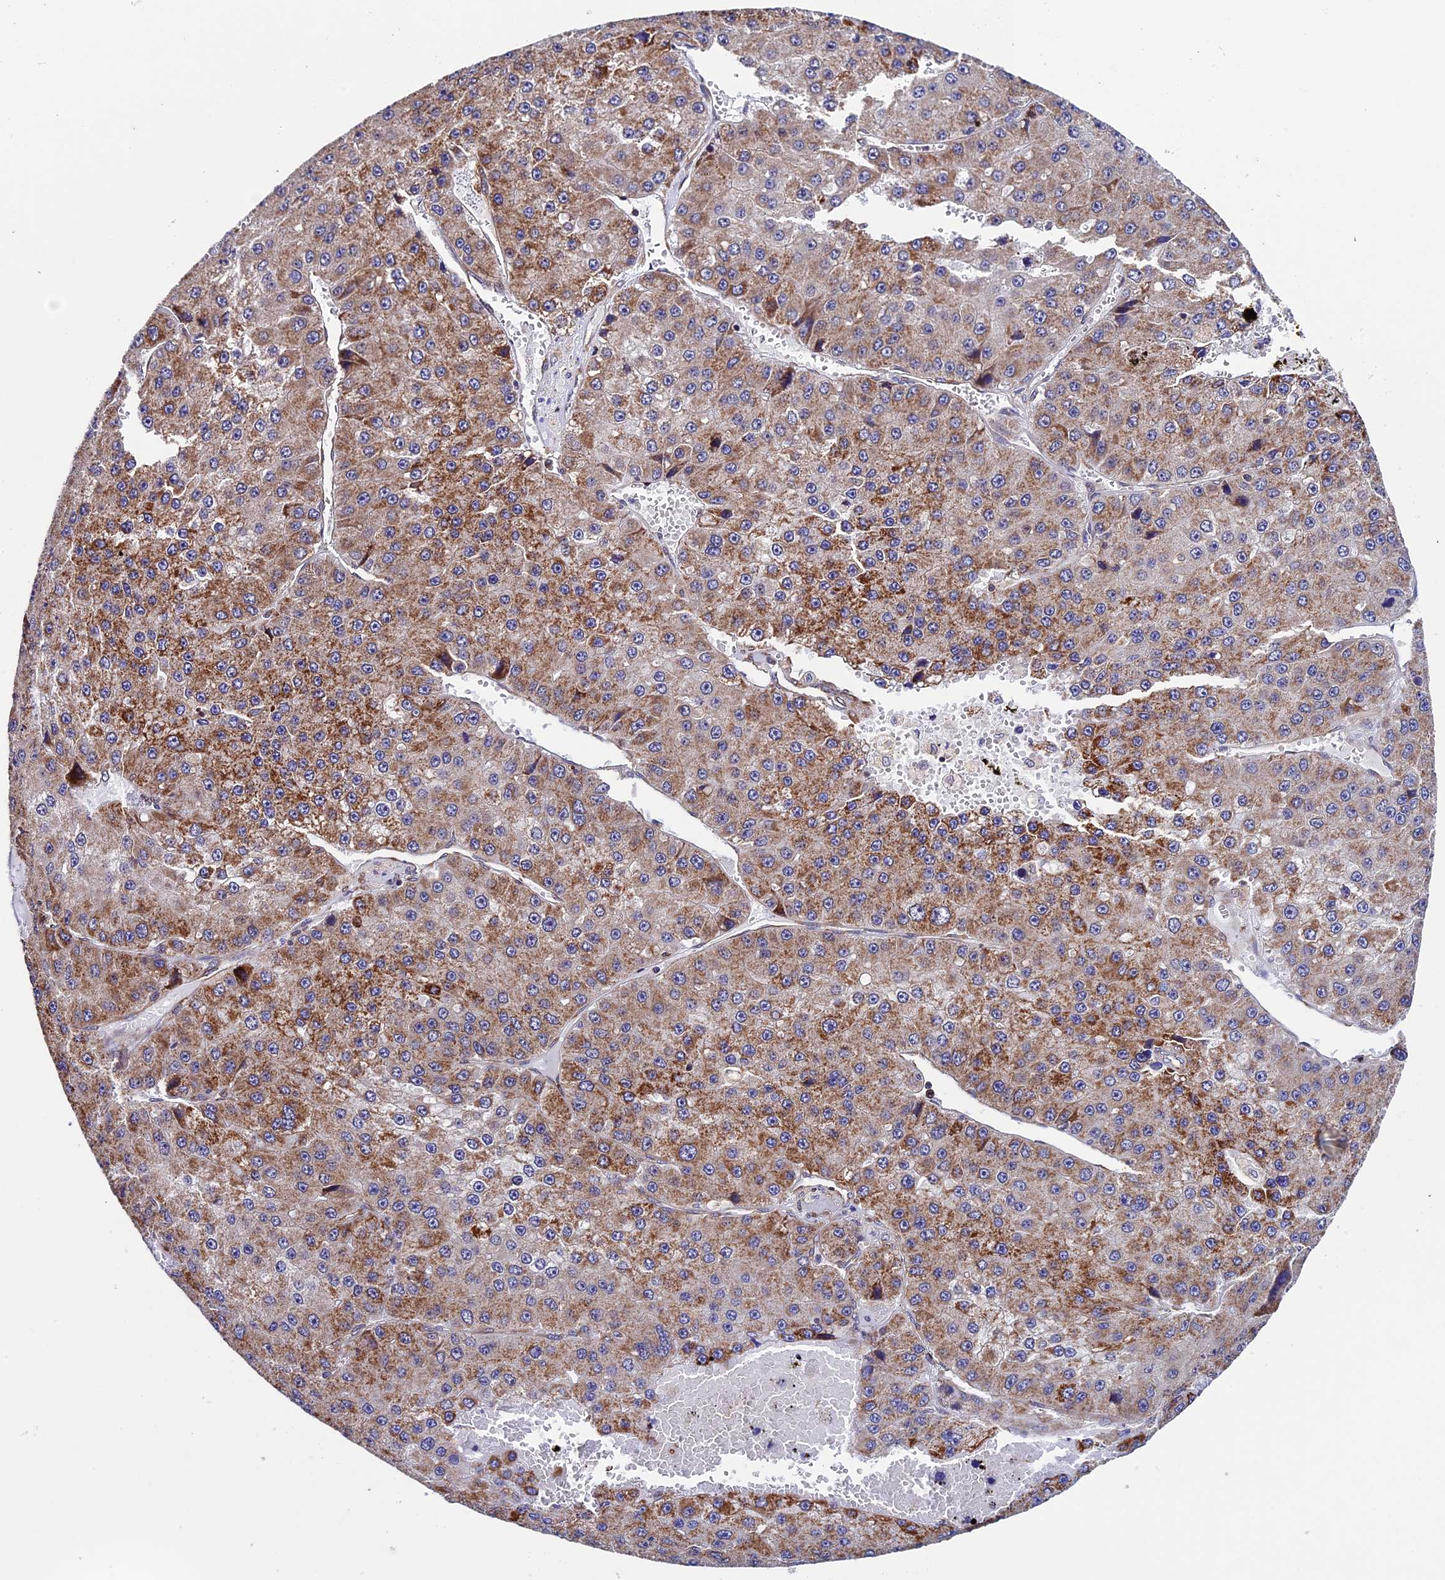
{"staining": {"intensity": "moderate", "quantity": ">75%", "location": "cytoplasmic/membranous"}, "tissue": "liver cancer", "cell_type": "Tumor cells", "image_type": "cancer", "snomed": [{"axis": "morphology", "description": "Carcinoma, Hepatocellular, NOS"}, {"axis": "topography", "description": "Liver"}], "caption": "Liver cancer (hepatocellular carcinoma) stained for a protein (brown) shows moderate cytoplasmic/membranous positive staining in about >75% of tumor cells.", "gene": "SLC9A5", "patient": {"sex": "female", "age": 73}}